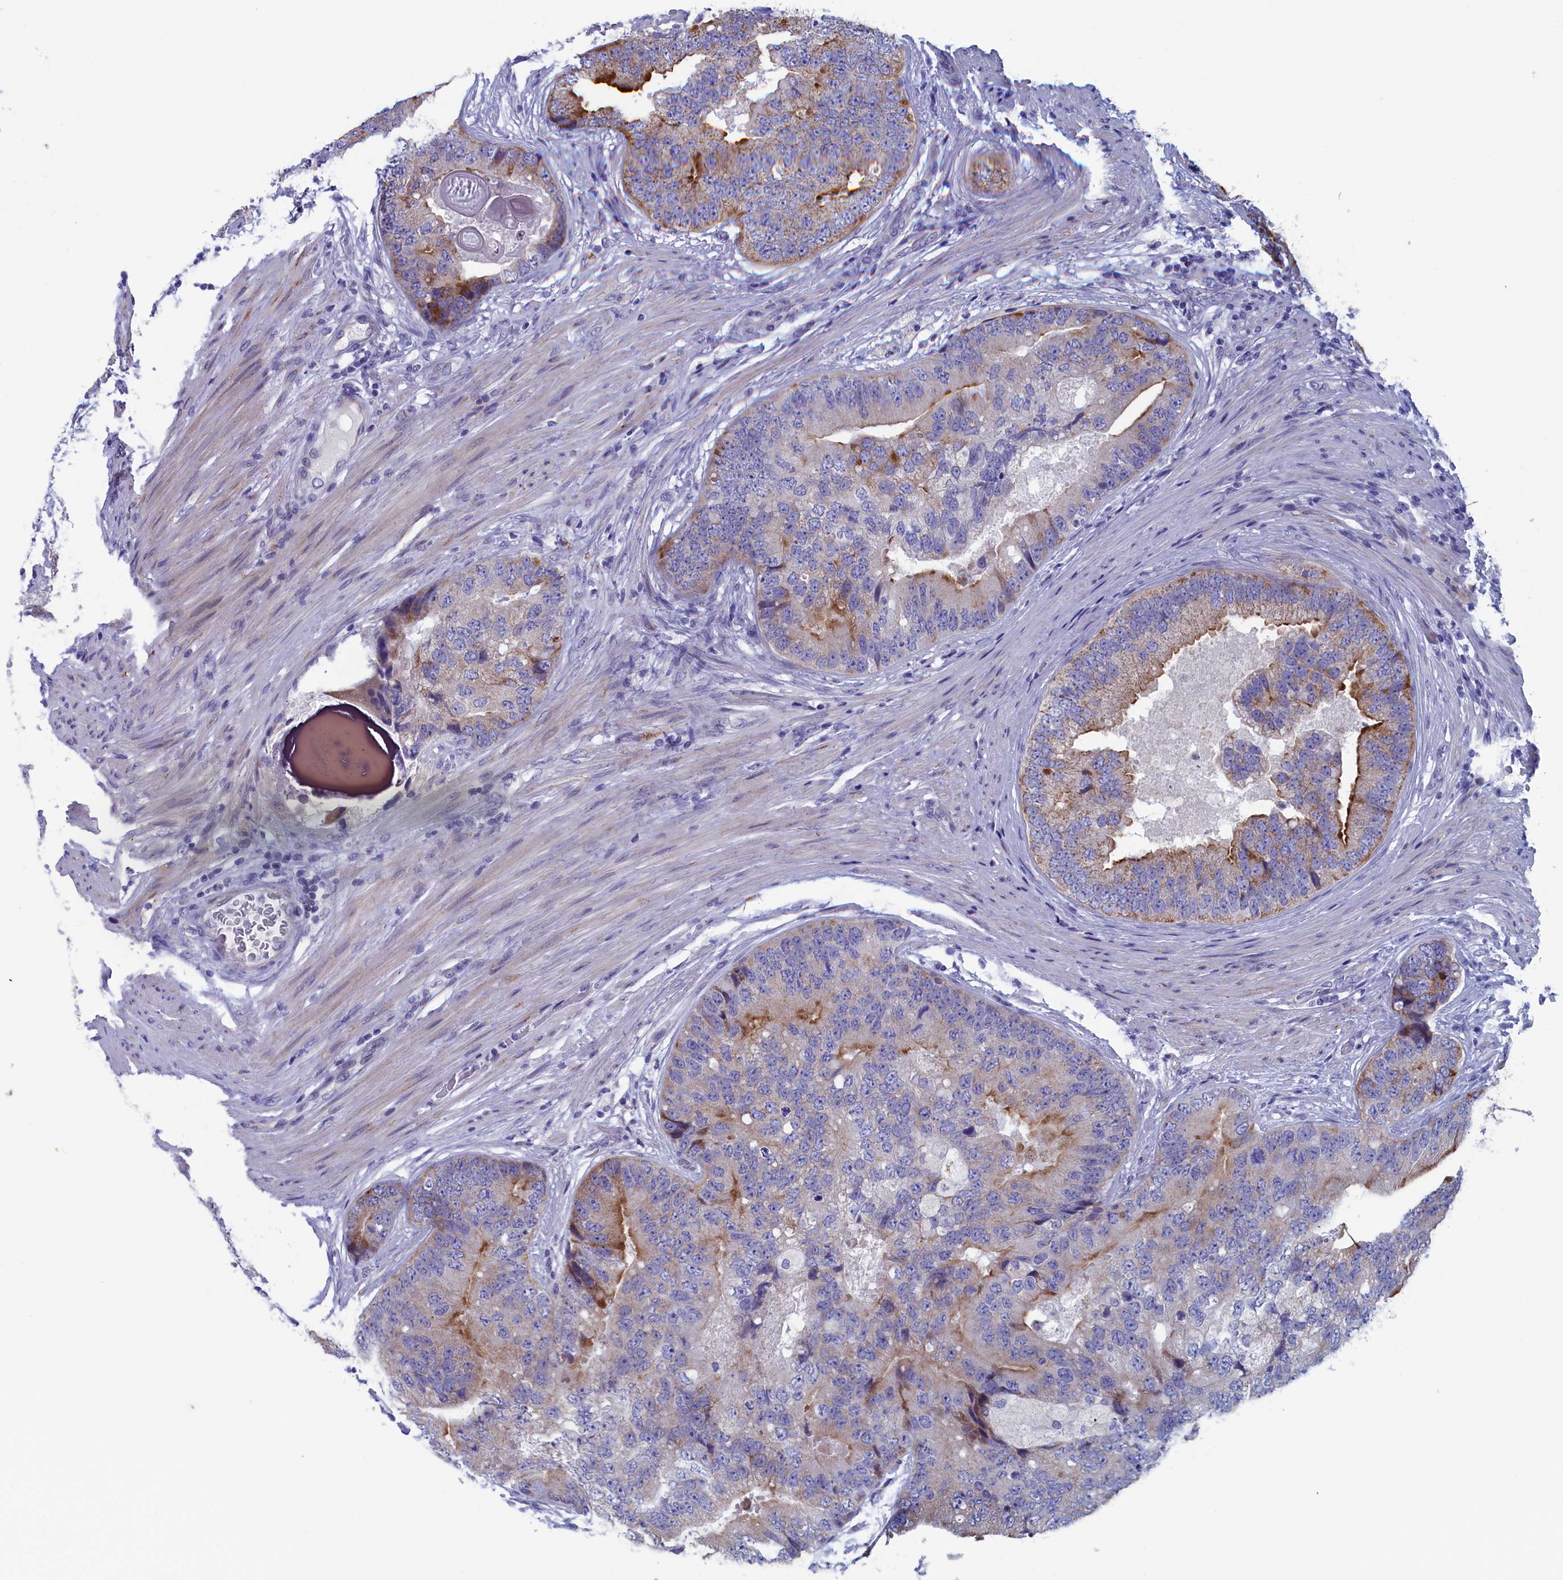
{"staining": {"intensity": "moderate", "quantity": "<25%", "location": "cytoplasmic/membranous"}, "tissue": "prostate cancer", "cell_type": "Tumor cells", "image_type": "cancer", "snomed": [{"axis": "morphology", "description": "Adenocarcinoma, High grade"}, {"axis": "topography", "description": "Prostate"}], "caption": "Immunohistochemistry (IHC) micrograph of high-grade adenocarcinoma (prostate) stained for a protein (brown), which exhibits low levels of moderate cytoplasmic/membranous staining in about <25% of tumor cells.", "gene": "NIBAN3", "patient": {"sex": "male", "age": 70}}